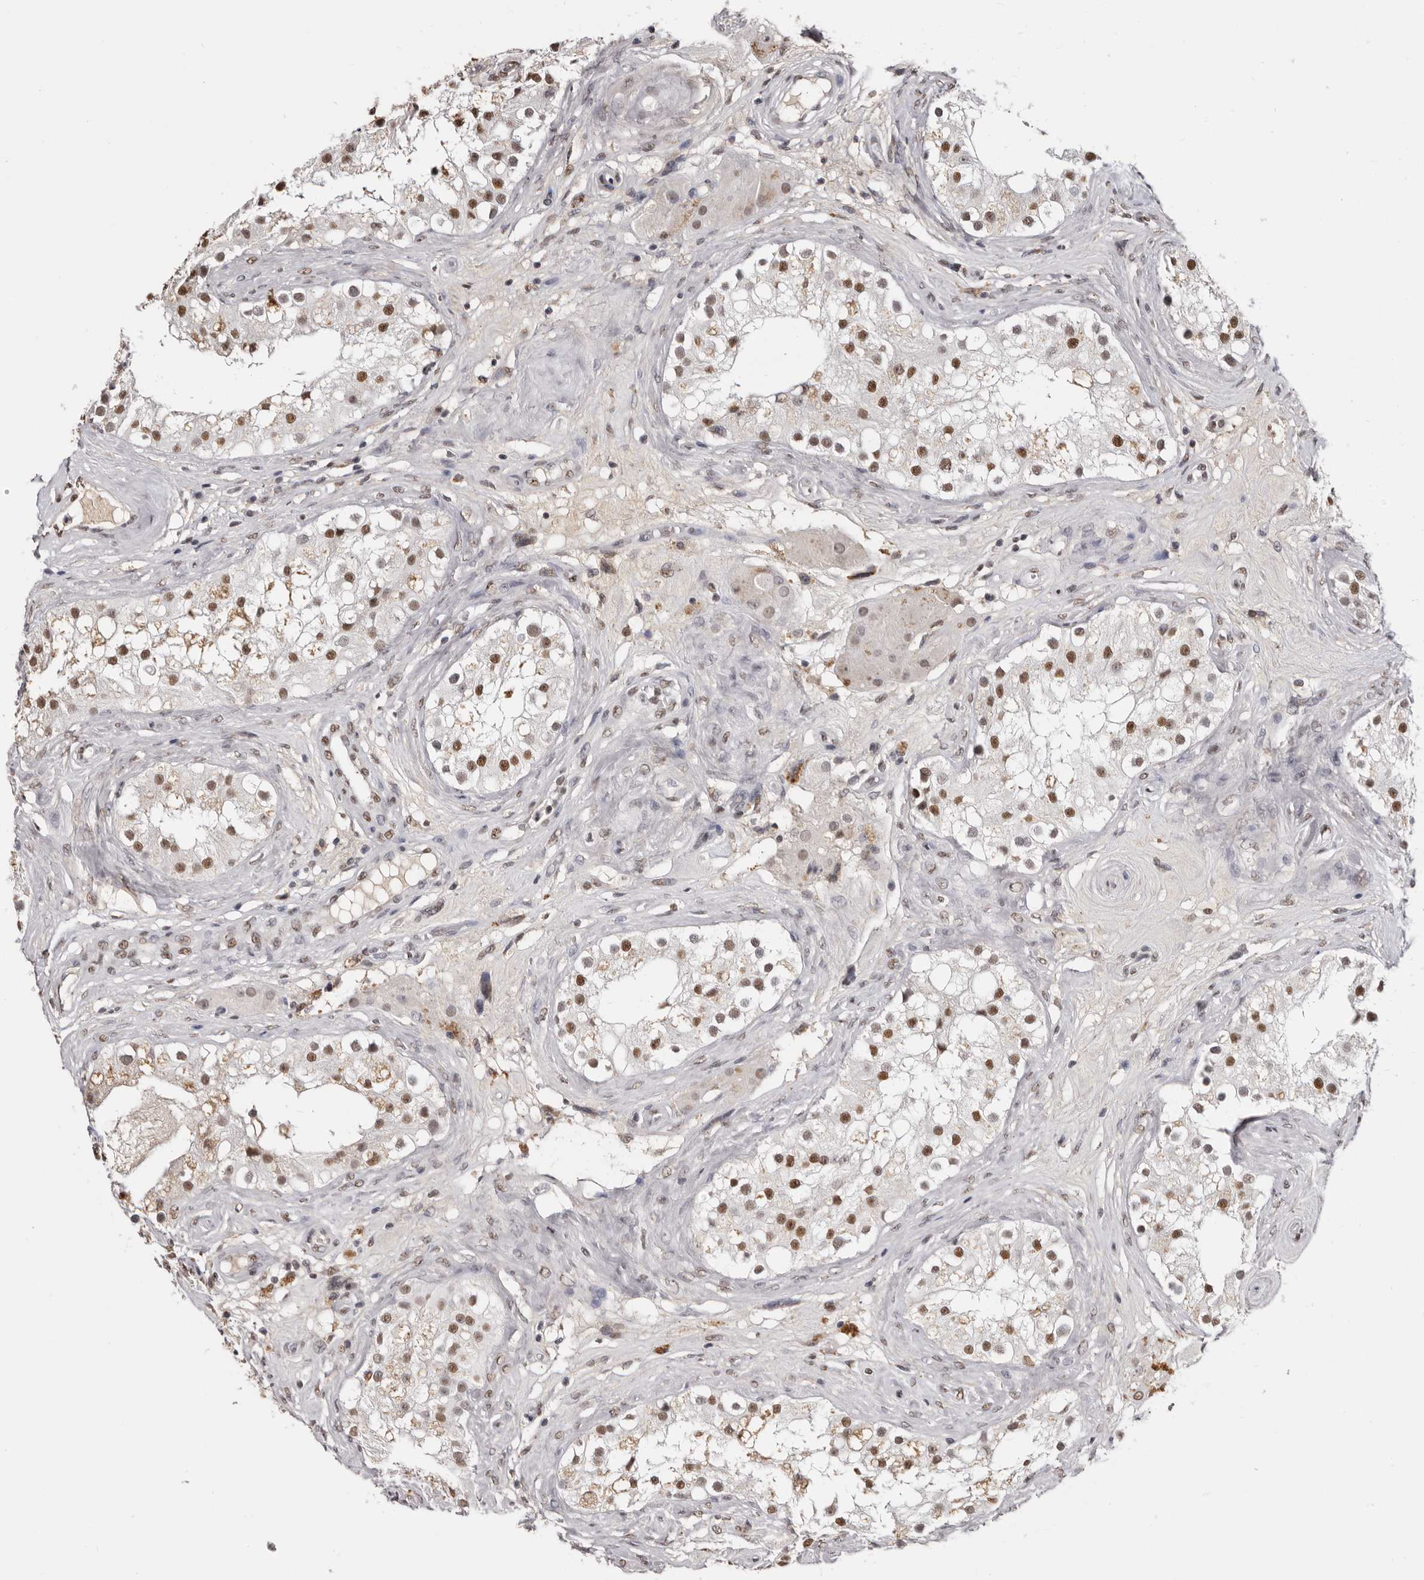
{"staining": {"intensity": "strong", "quantity": ">75%", "location": "nuclear"}, "tissue": "testis", "cell_type": "Cells in seminiferous ducts", "image_type": "normal", "snomed": [{"axis": "morphology", "description": "Normal tissue, NOS"}, {"axis": "topography", "description": "Testis"}], "caption": "Cells in seminiferous ducts show high levels of strong nuclear positivity in about >75% of cells in benign testis. The protein of interest is stained brown, and the nuclei are stained in blue (DAB (3,3'-diaminobenzidine) IHC with brightfield microscopy, high magnification).", "gene": "SCAF4", "patient": {"sex": "male", "age": 84}}